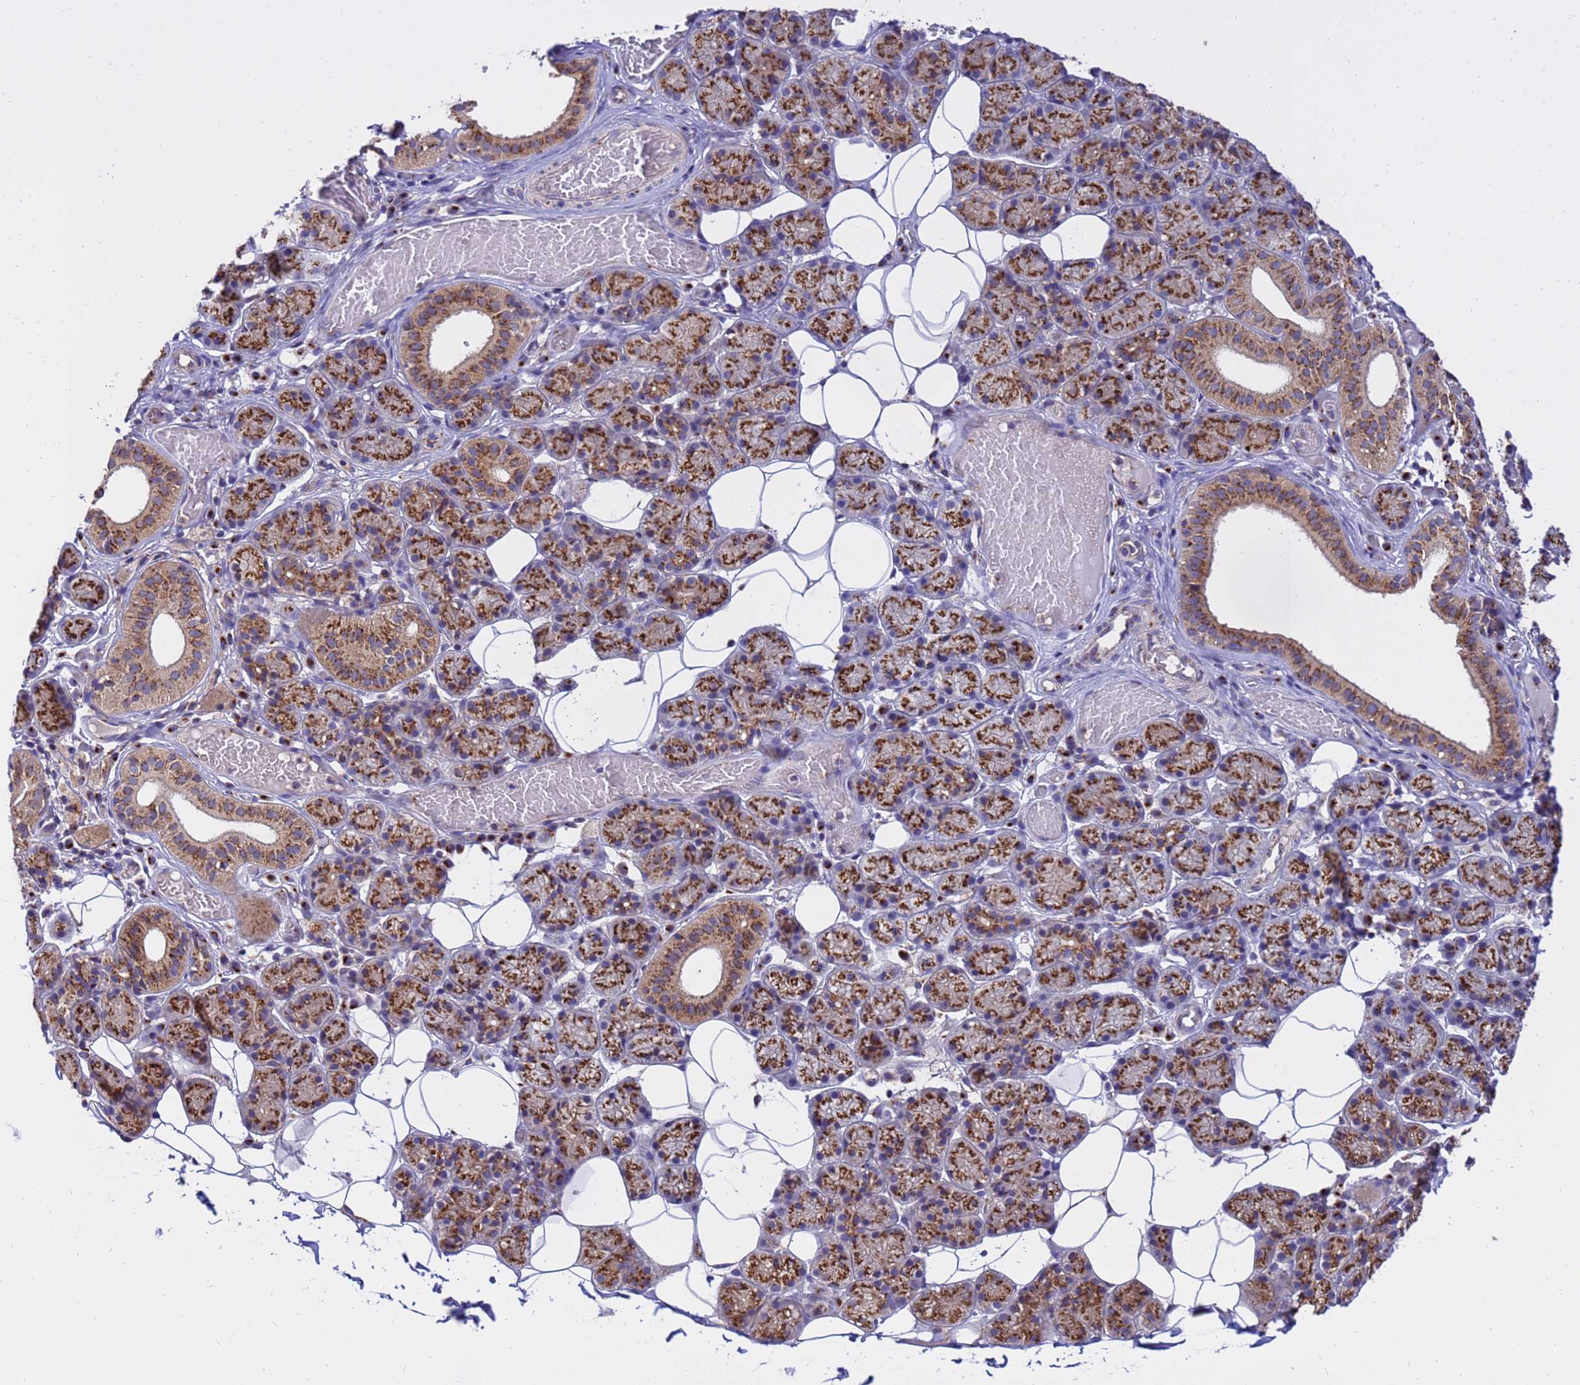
{"staining": {"intensity": "strong", "quantity": ">75%", "location": "cytoplasmic/membranous"}, "tissue": "salivary gland", "cell_type": "Glandular cells", "image_type": "normal", "snomed": [{"axis": "morphology", "description": "Normal tissue, NOS"}, {"axis": "topography", "description": "Salivary gland"}], "caption": "IHC of unremarkable salivary gland shows high levels of strong cytoplasmic/membranous staining in about >75% of glandular cells.", "gene": "HPS3", "patient": {"sex": "female", "age": 33}}